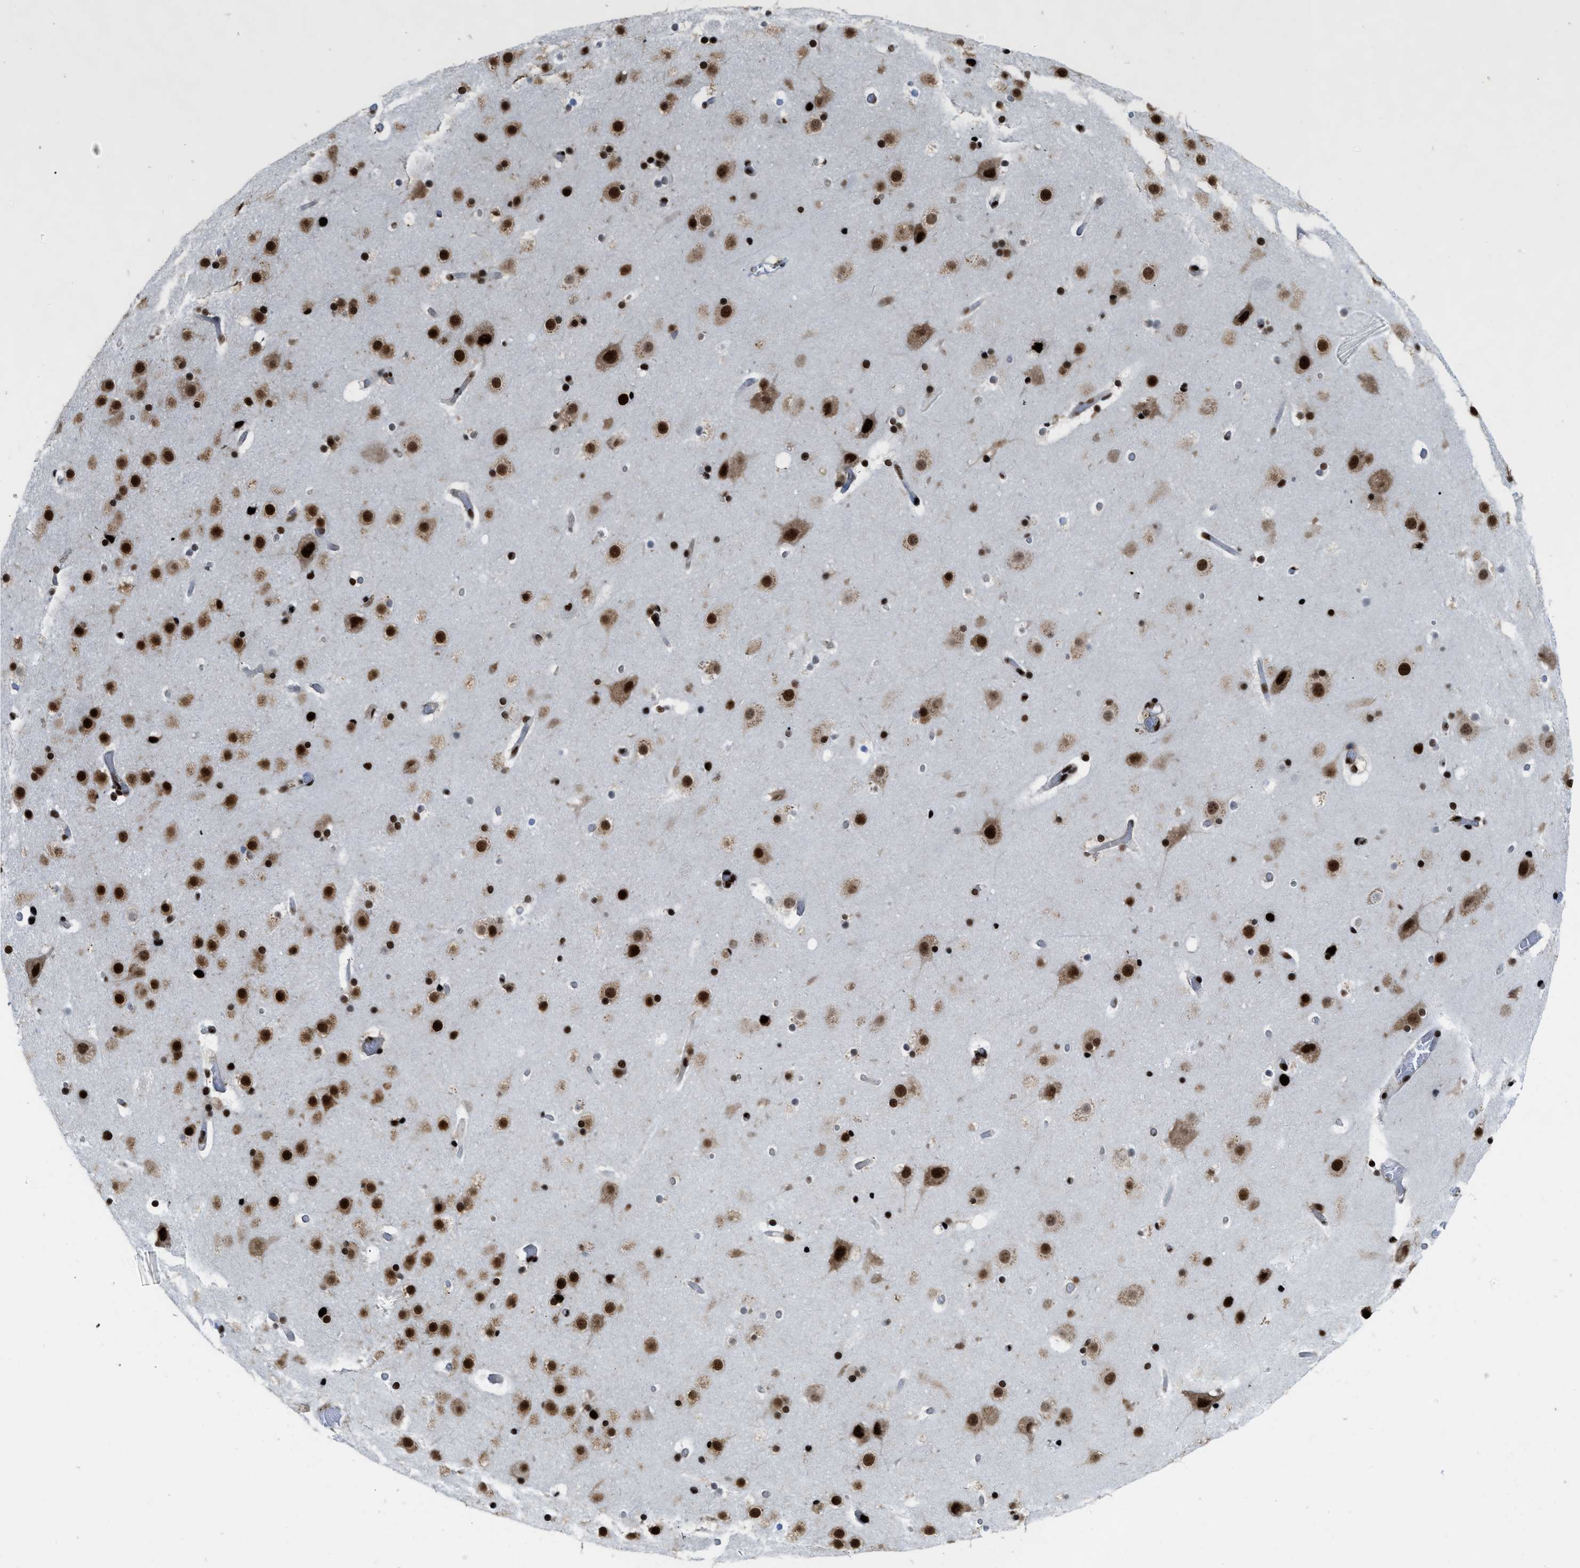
{"staining": {"intensity": "strong", "quantity": ">75%", "location": "nuclear"}, "tissue": "cerebral cortex", "cell_type": "Endothelial cells", "image_type": "normal", "snomed": [{"axis": "morphology", "description": "Normal tissue, NOS"}, {"axis": "topography", "description": "Cerebral cortex"}], "caption": "Human cerebral cortex stained with a brown dye shows strong nuclear positive staining in approximately >75% of endothelial cells.", "gene": "ZNF207", "patient": {"sex": "male", "age": 57}}